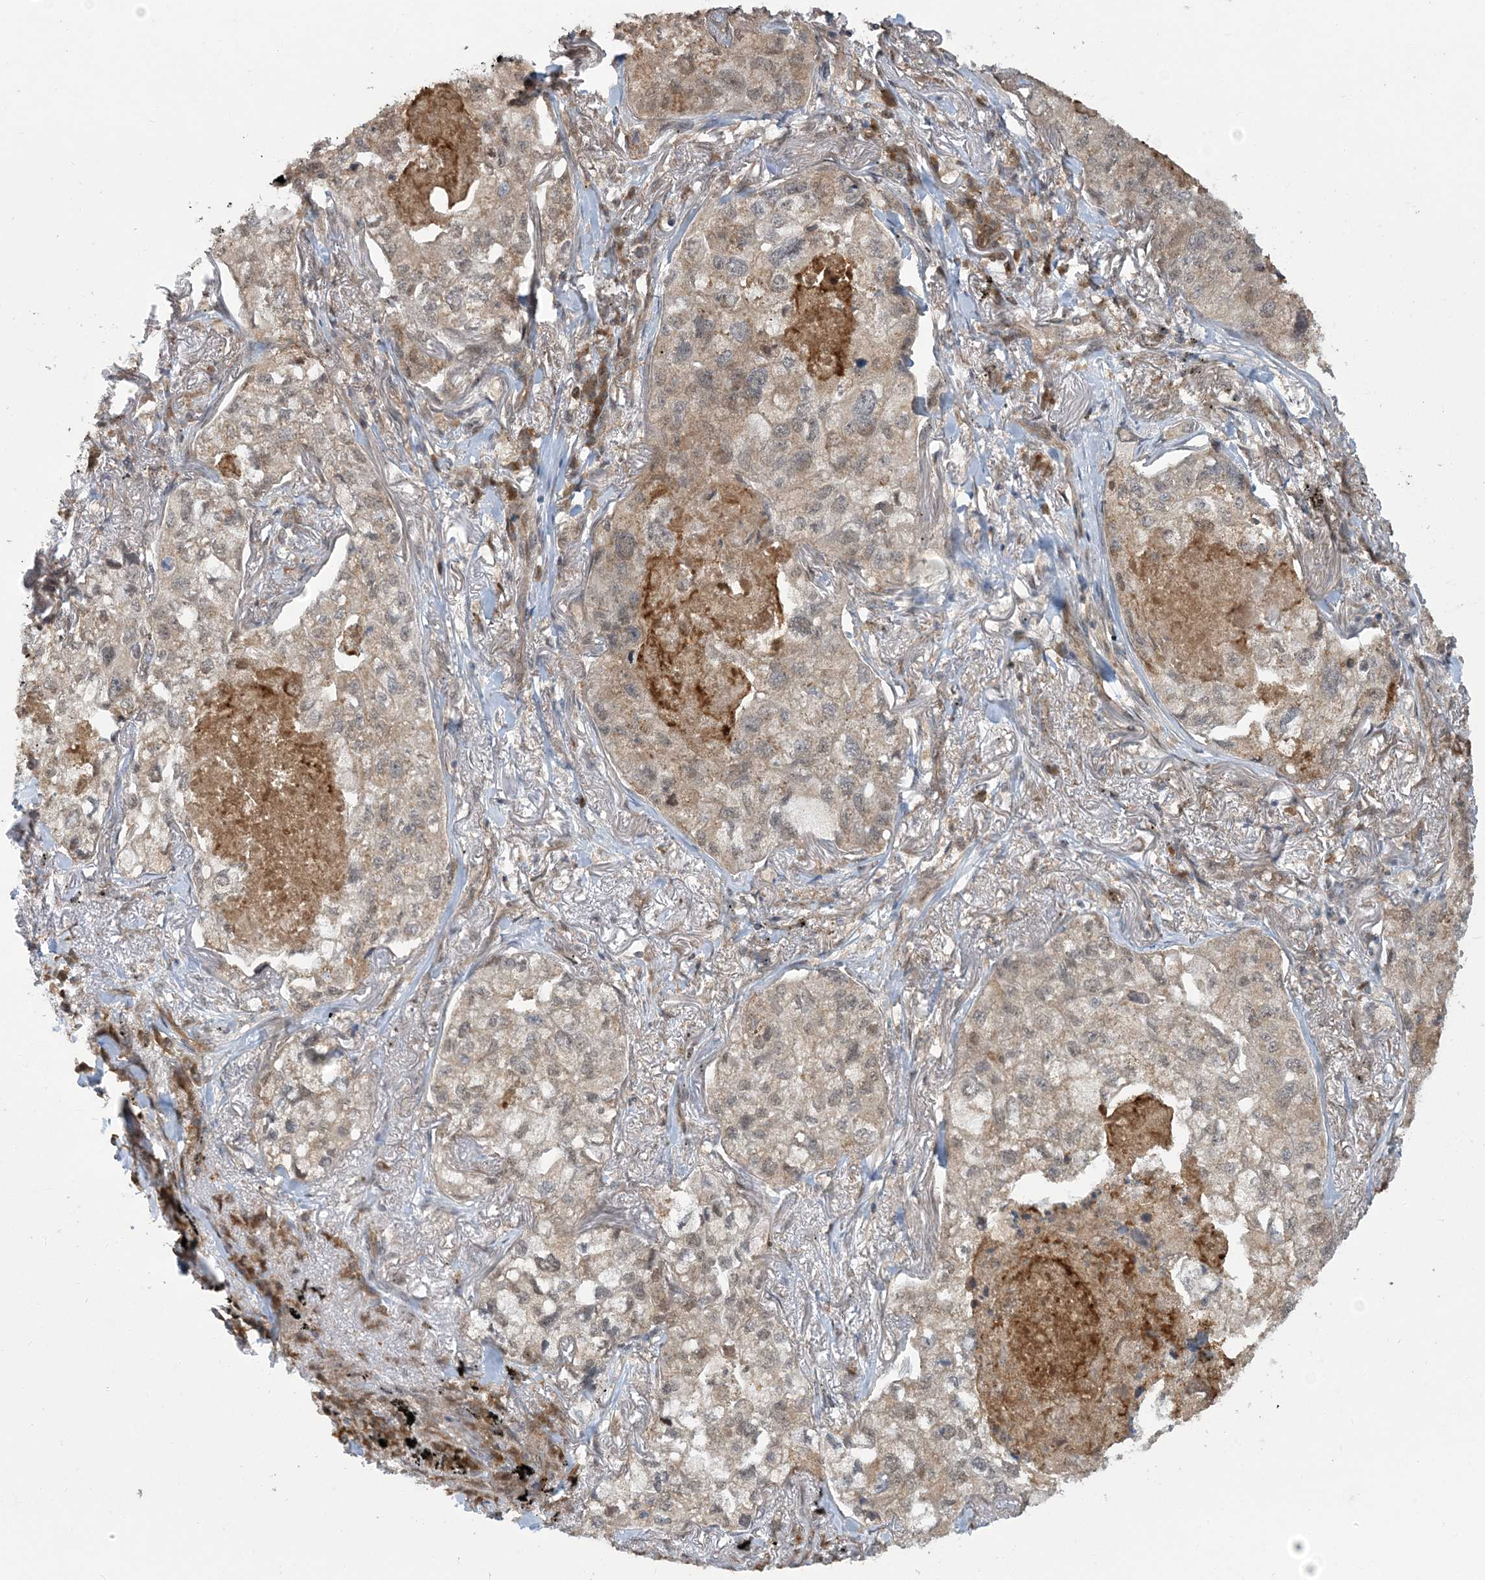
{"staining": {"intensity": "weak", "quantity": ">75%", "location": "cytoplasmic/membranous"}, "tissue": "lung cancer", "cell_type": "Tumor cells", "image_type": "cancer", "snomed": [{"axis": "morphology", "description": "Adenocarcinoma, NOS"}, {"axis": "topography", "description": "Lung"}], "caption": "Lung adenocarcinoma stained for a protein (brown) exhibits weak cytoplasmic/membranous positive positivity in about >75% of tumor cells.", "gene": "ERI2", "patient": {"sex": "male", "age": 65}}